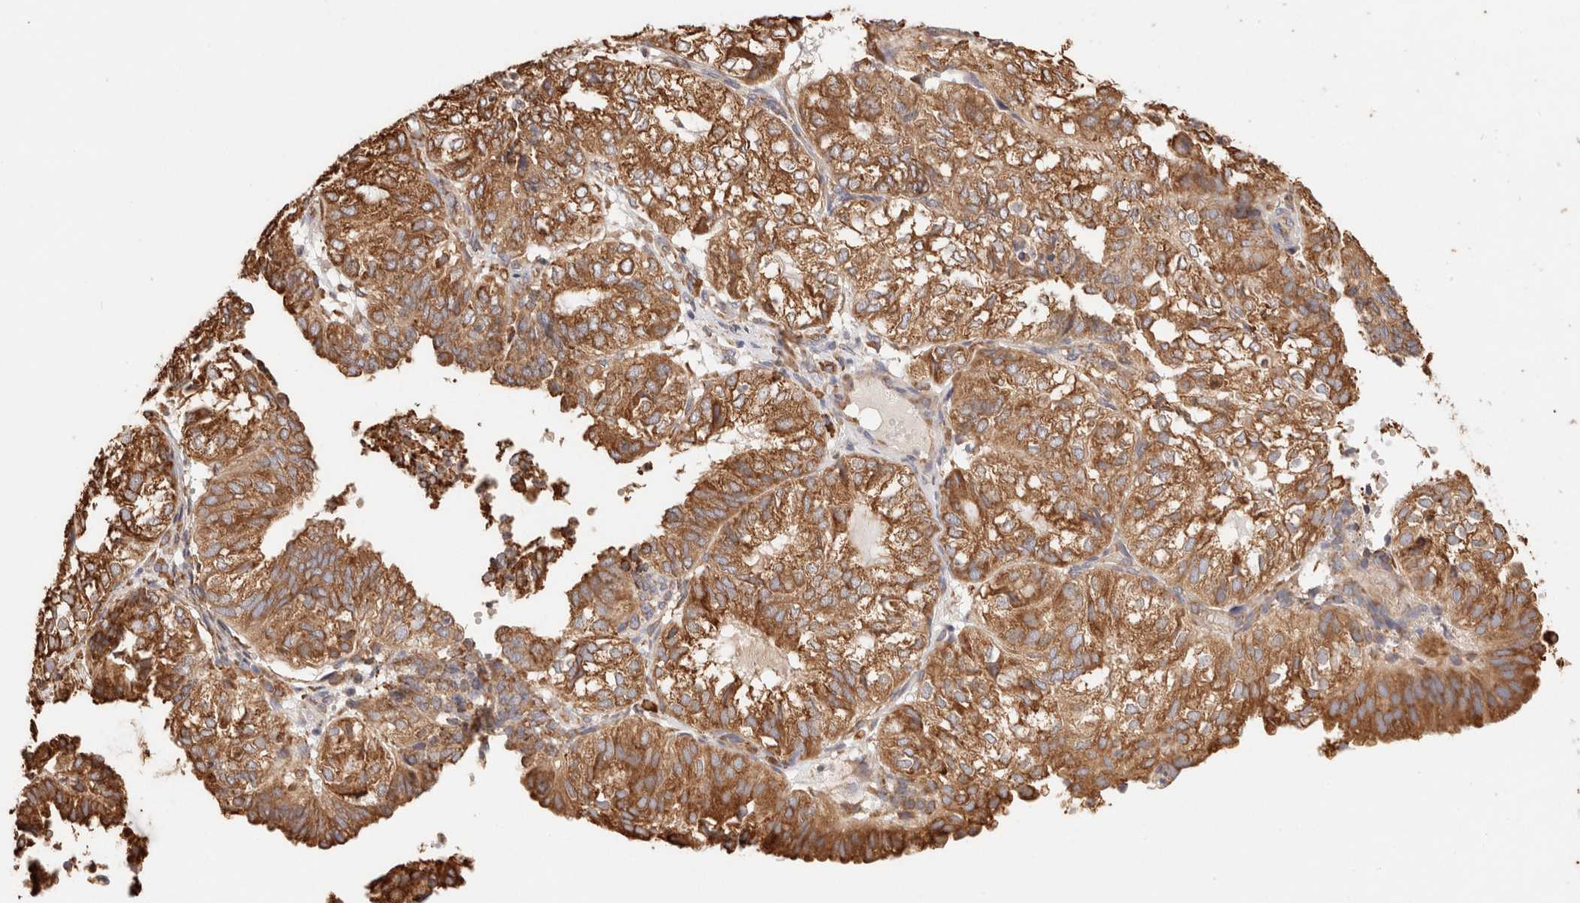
{"staining": {"intensity": "strong", "quantity": ">75%", "location": "cytoplasmic/membranous"}, "tissue": "endometrial cancer", "cell_type": "Tumor cells", "image_type": "cancer", "snomed": [{"axis": "morphology", "description": "Adenocarcinoma, NOS"}, {"axis": "topography", "description": "Uterus"}], "caption": "Immunohistochemistry (IHC) photomicrograph of adenocarcinoma (endometrial) stained for a protein (brown), which reveals high levels of strong cytoplasmic/membranous expression in about >75% of tumor cells.", "gene": "FER", "patient": {"sex": "female", "age": 60}}